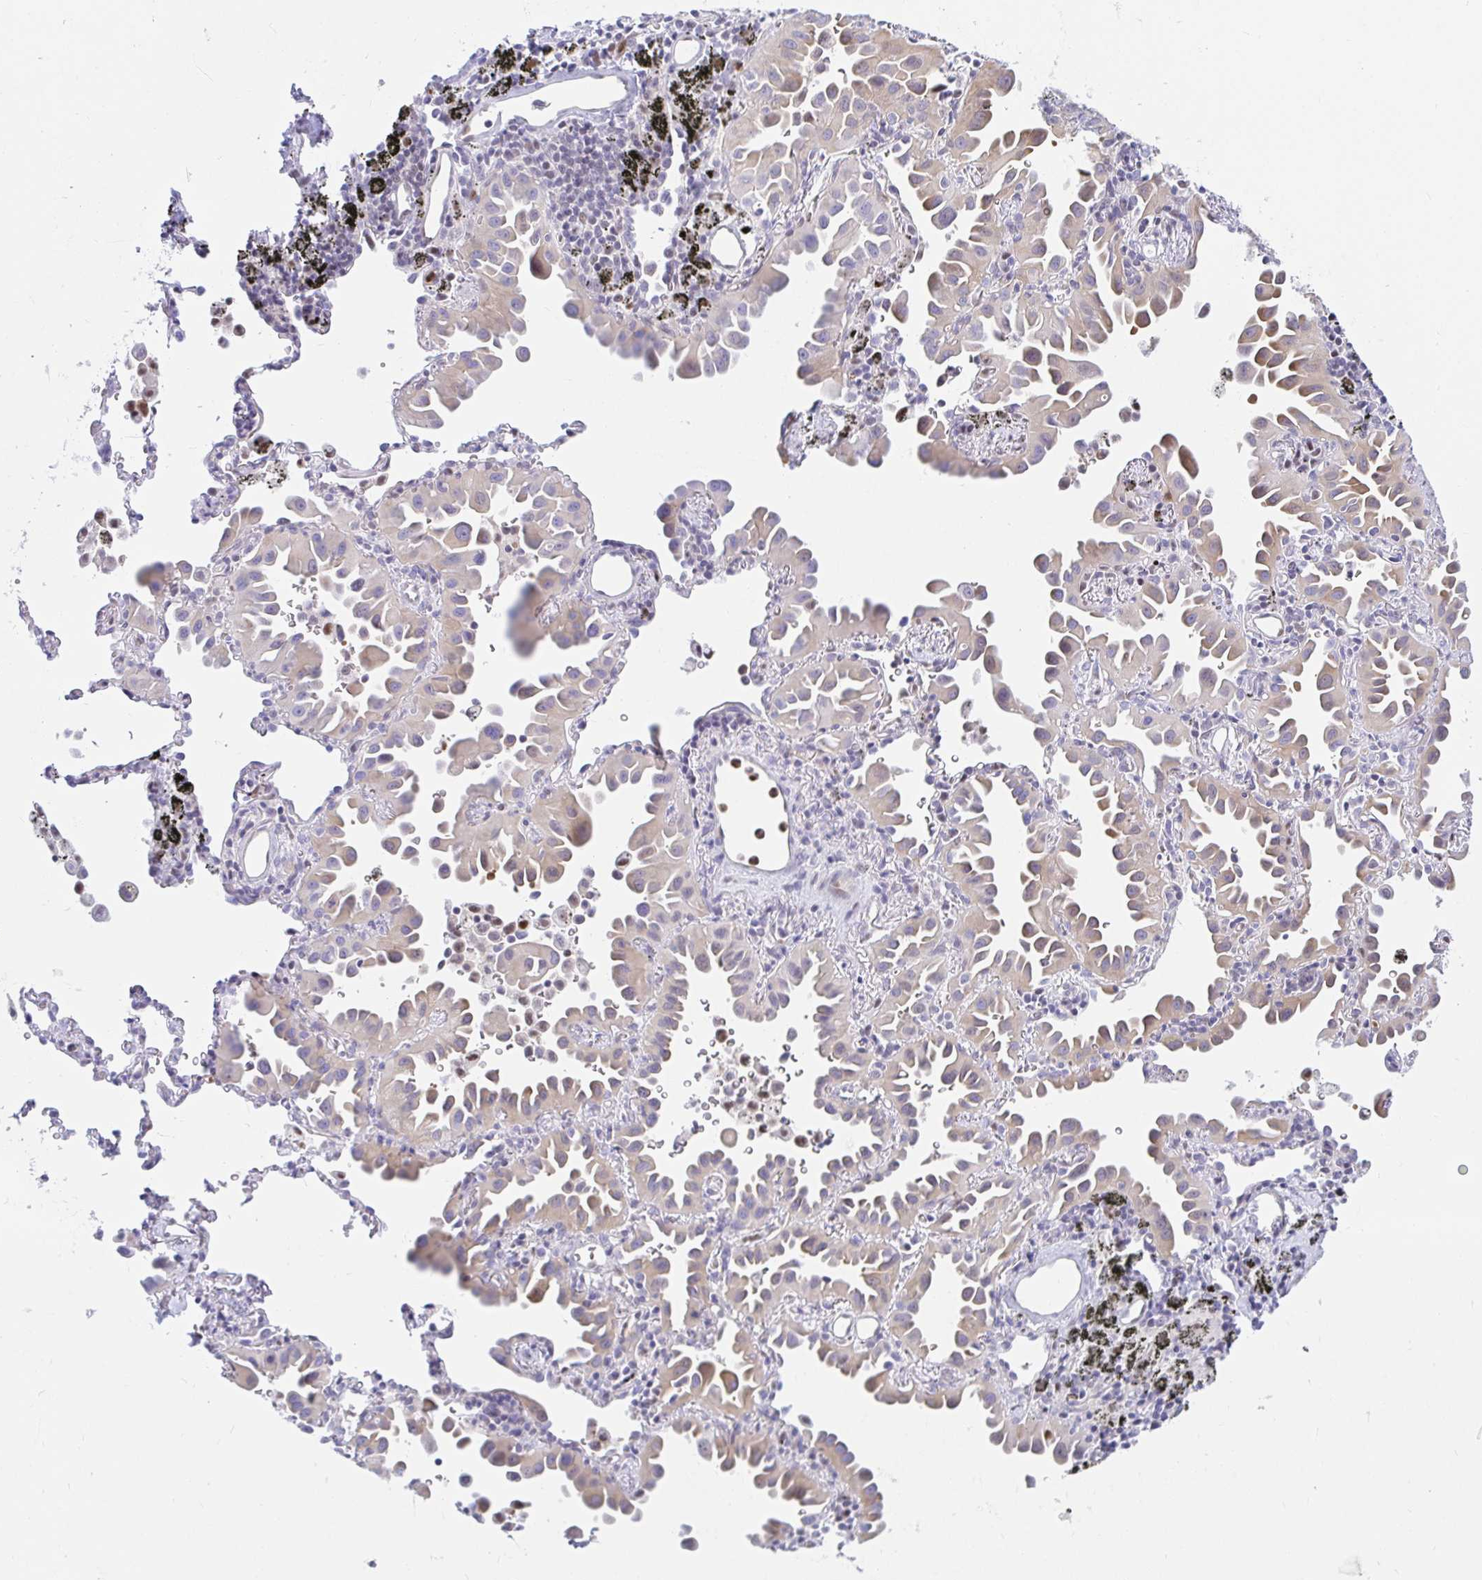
{"staining": {"intensity": "weak", "quantity": "<25%", "location": "nuclear"}, "tissue": "lung cancer", "cell_type": "Tumor cells", "image_type": "cancer", "snomed": [{"axis": "morphology", "description": "Adenocarcinoma, NOS"}, {"axis": "topography", "description": "Lung"}], "caption": "DAB immunohistochemical staining of lung cancer (adenocarcinoma) reveals no significant expression in tumor cells.", "gene": "HINFP", "patient": {"sex": "male", "age": 68}}